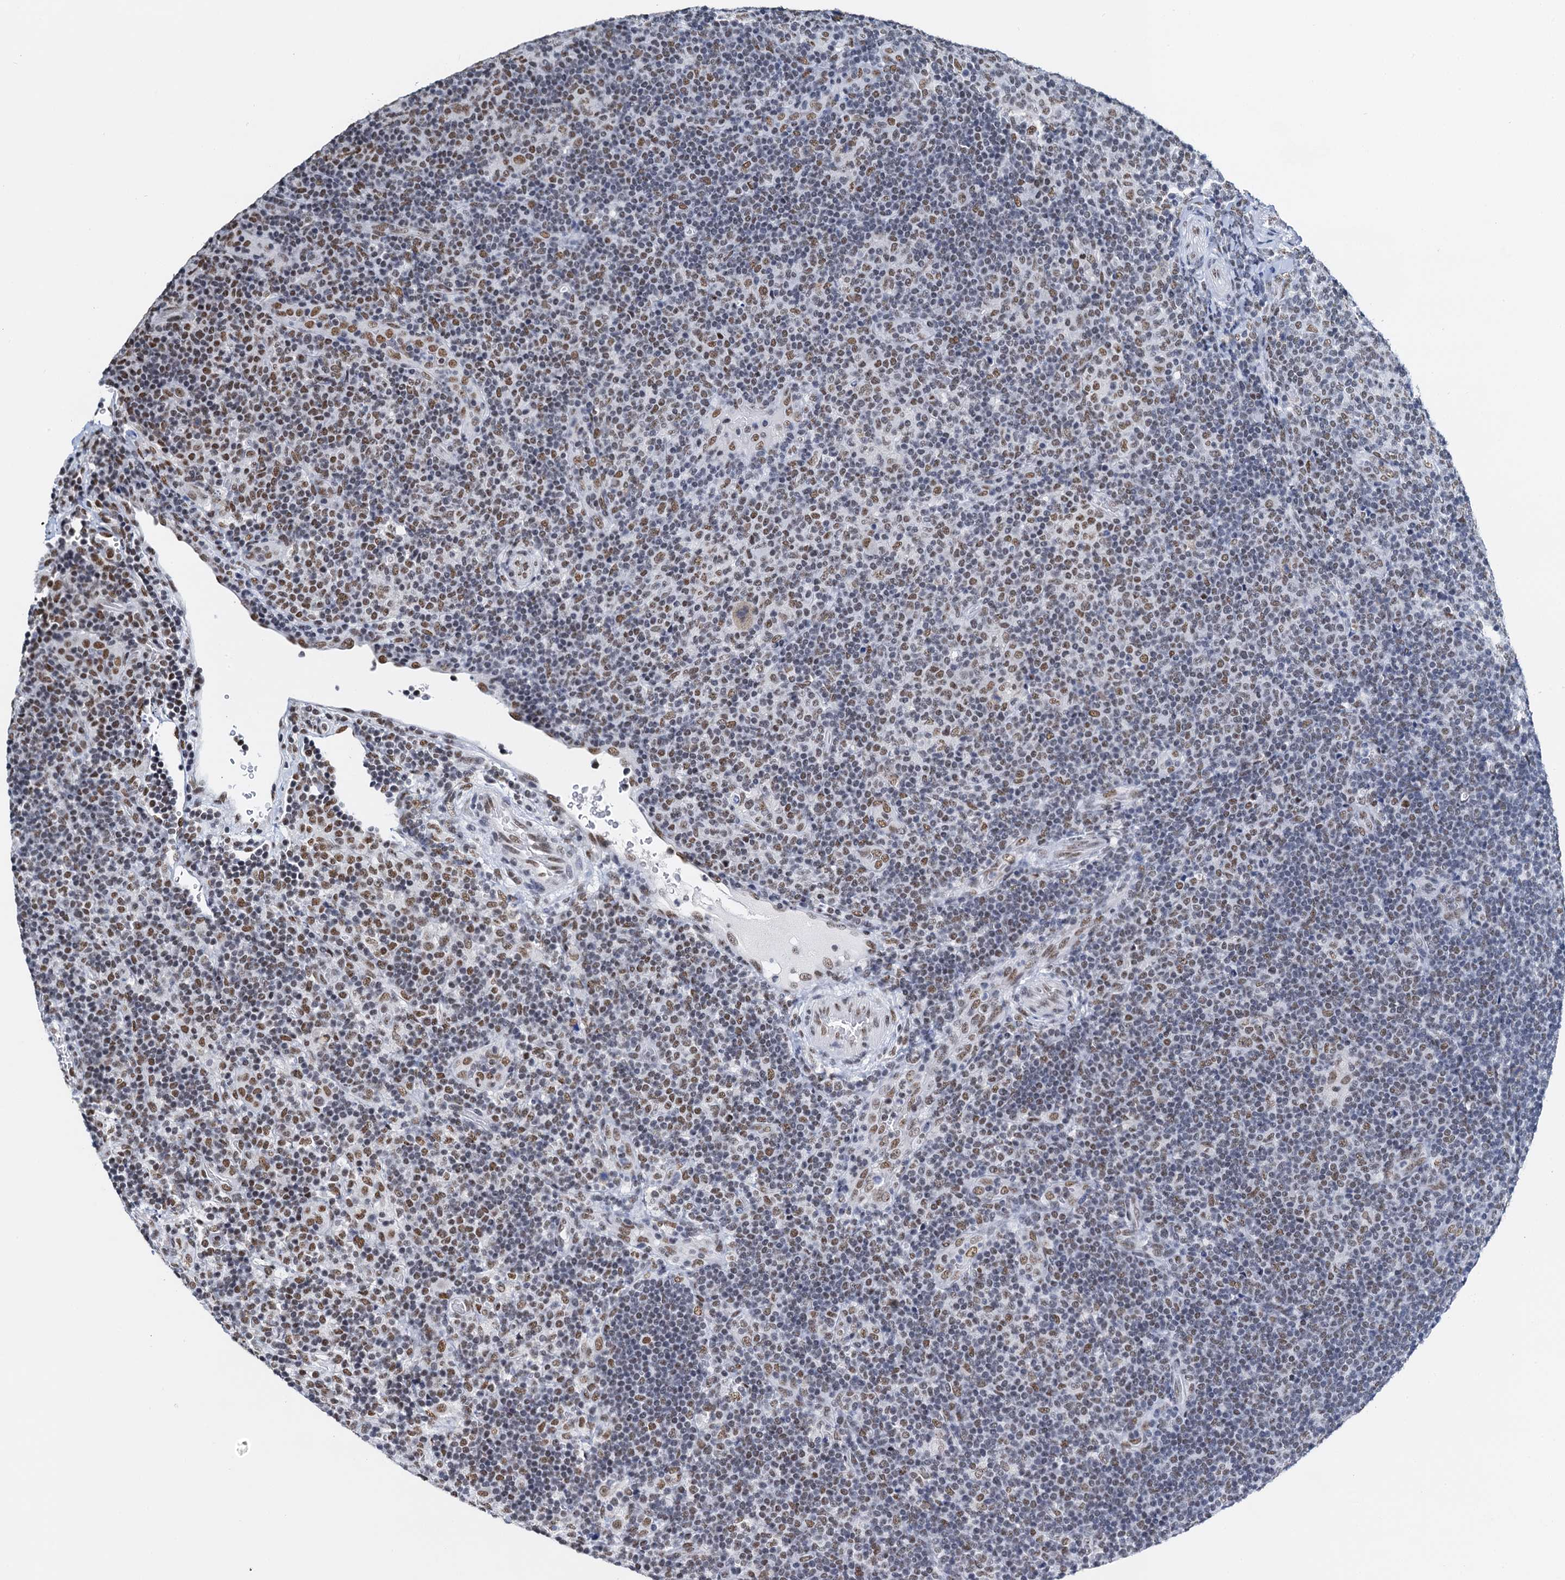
{"staining": {"intensity": "moderate", "quantity": ">75%", "location": "nuclear"}, "tissue": "lymphoma", "cell_type": "Tumor cells", "image_type": "cancer", "snomed": [{"axis": "morphology", "description": "Hodgkin's disease, NOS"}, {"axis": "topography", "description": "Lymph node"}], "caption": "The photomicrograph reveals staining of lymphoma, revealing moderate nuclear protein staining (brown color) within tumor cells.", "gene": "SLTM", "patient": {"sex": "female", "age": 57}}